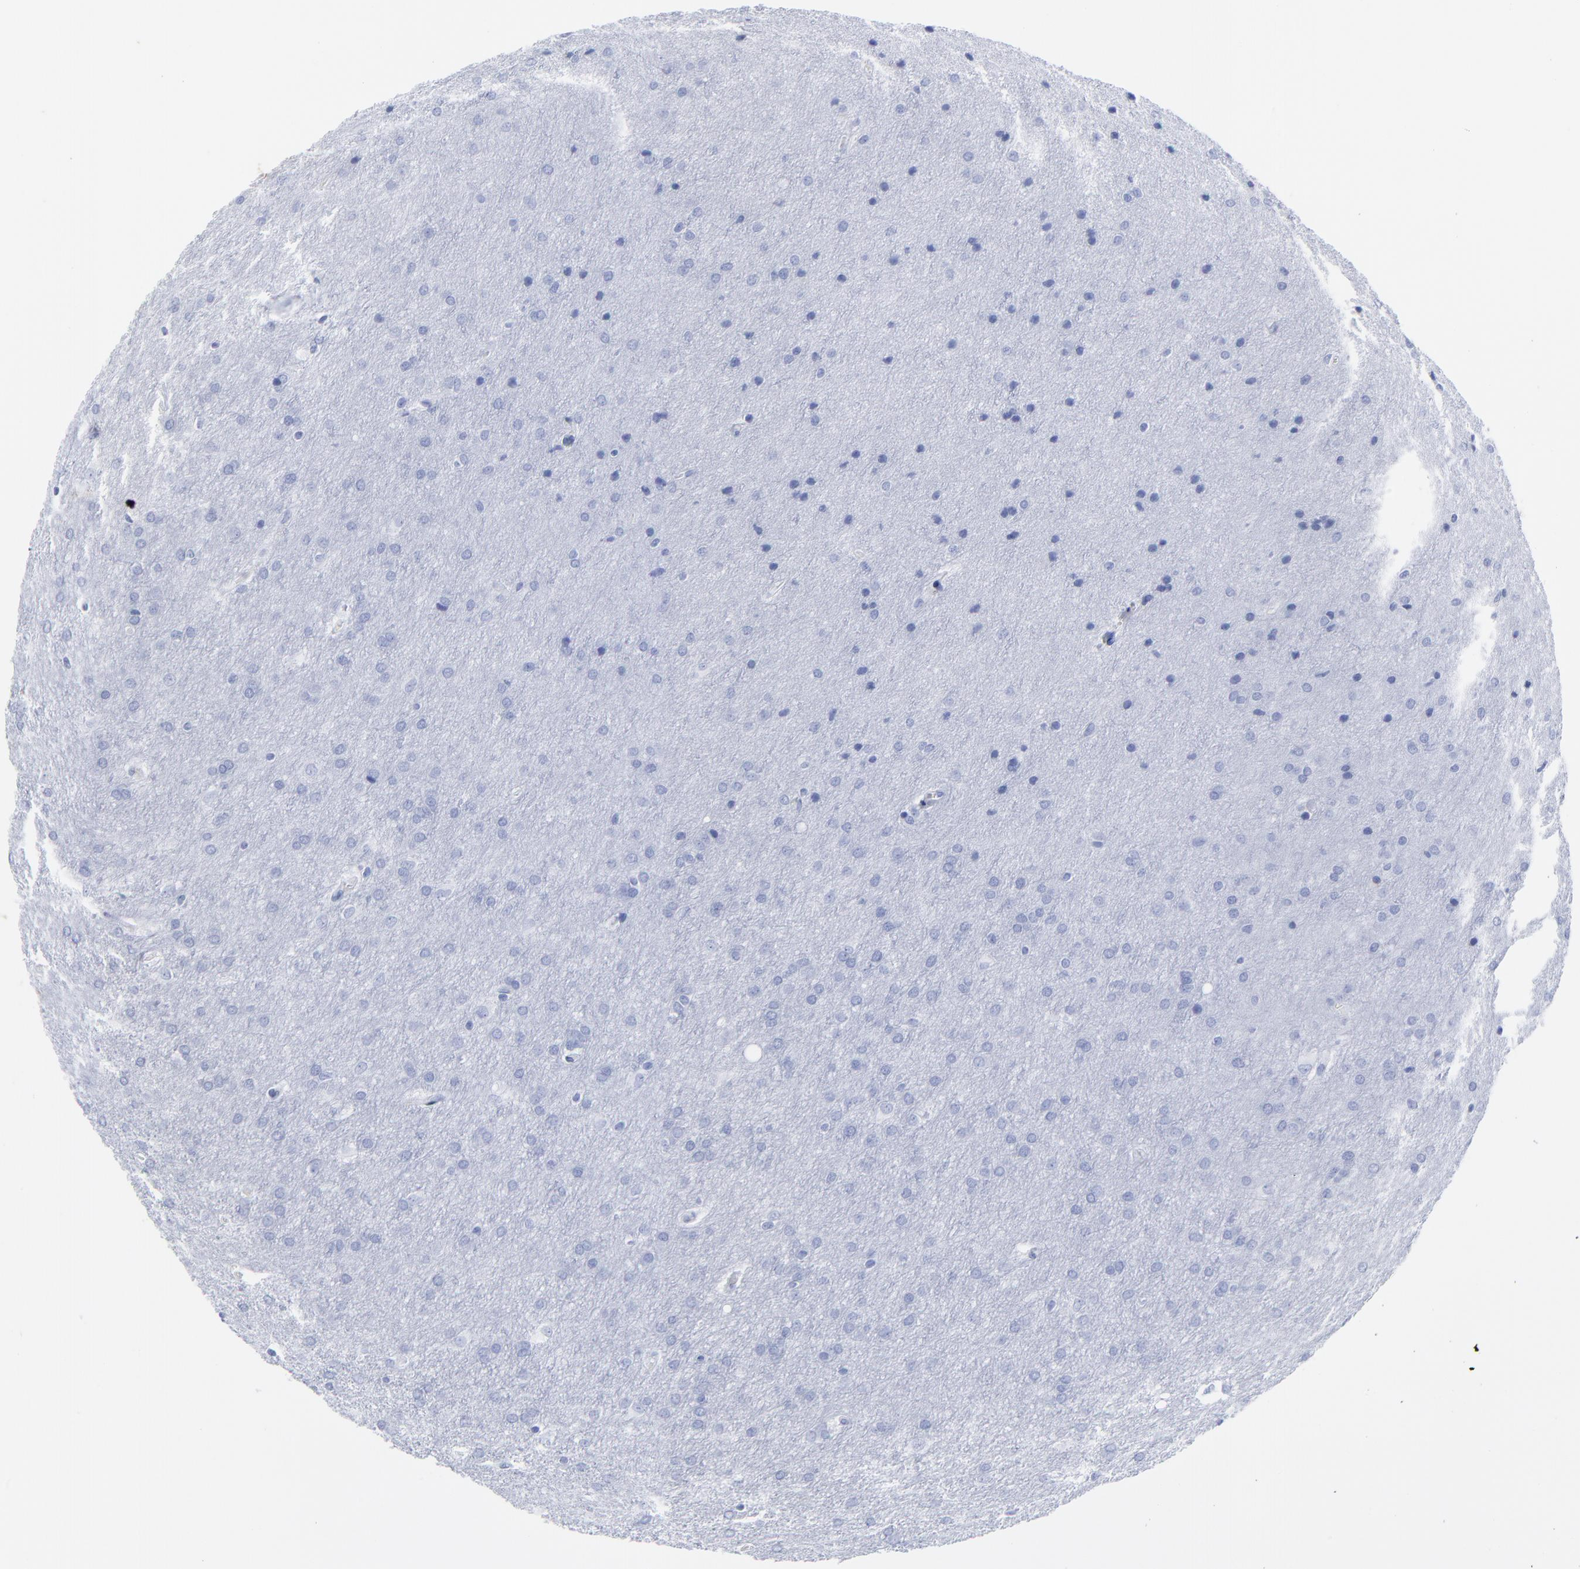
{"staining": {"intensity": "negative", "quantity": "none", "location": "none"}, "tissue": "glioma", "cell_type": "Tumor cells", "image_type": "cancer", "snomed": [{"axis": "morphology", "description": "Glioma, malignant, Low grade"}, {"axis": "topography", "description": "Brain"}], "caption": "The histopathology image demonstrates no staining of tumor cells in malignant glioma (low-grade).", "gene": "DCN", "patient": {"sex": "female", "age": 32}}